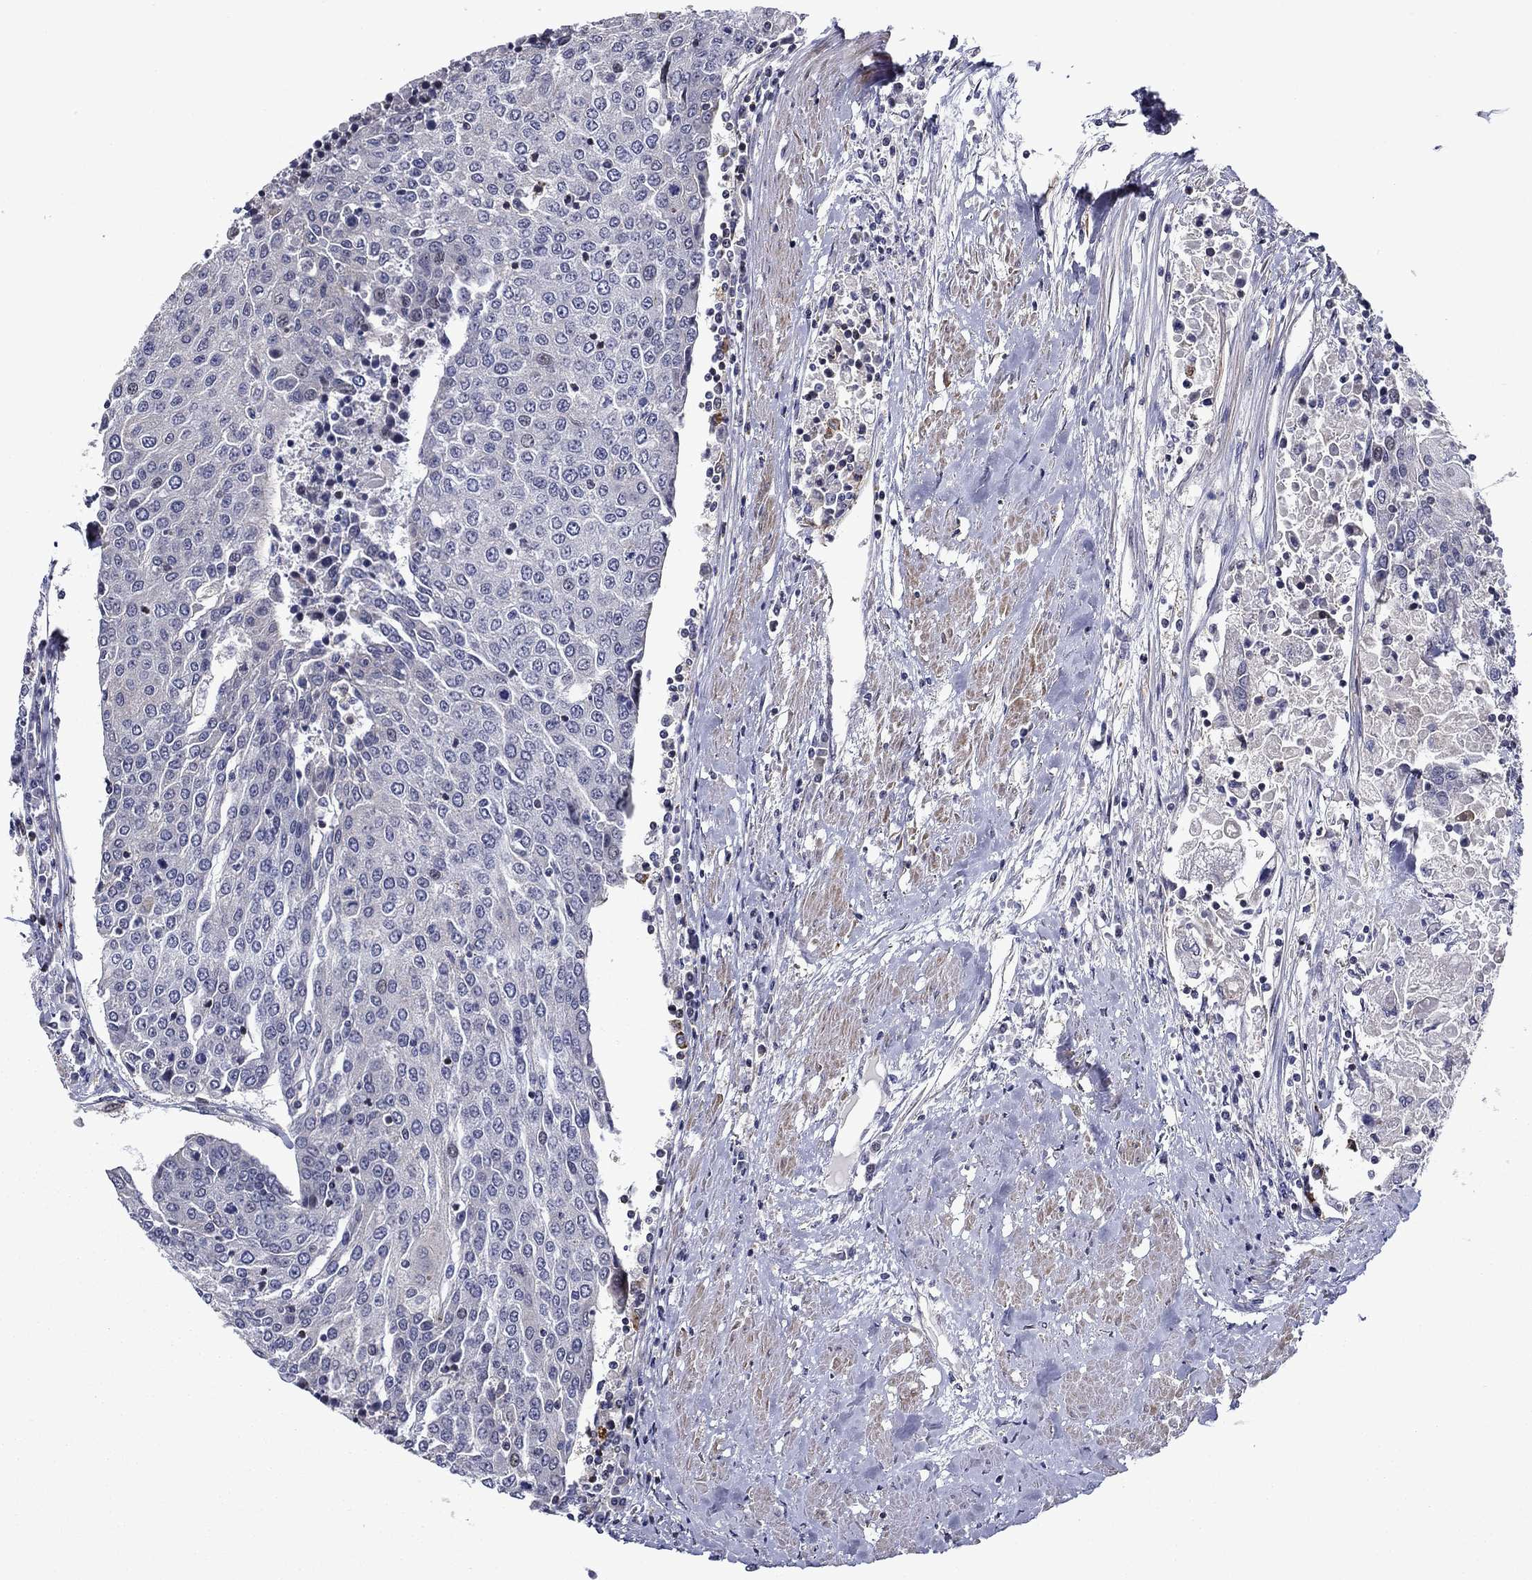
{"staining": {"intensity": "negative", "quantity": "none", "location": "none"}, "tissue": "urothelial cancer", "cell_type": "Tumor cells", "image_type": "cancer", "snomed": [{"axis": "morphology", "description": "Urothelial carcinoma, High grade"}, {"axis": "topography", "description": "Urinary bladder"}], "caption": "Immunohistochemistry of urothelial cancer demonstrates no staining in tumor cells.", "gene": "B3GAT1", "patient": {"sex": "female", "age": 85}}